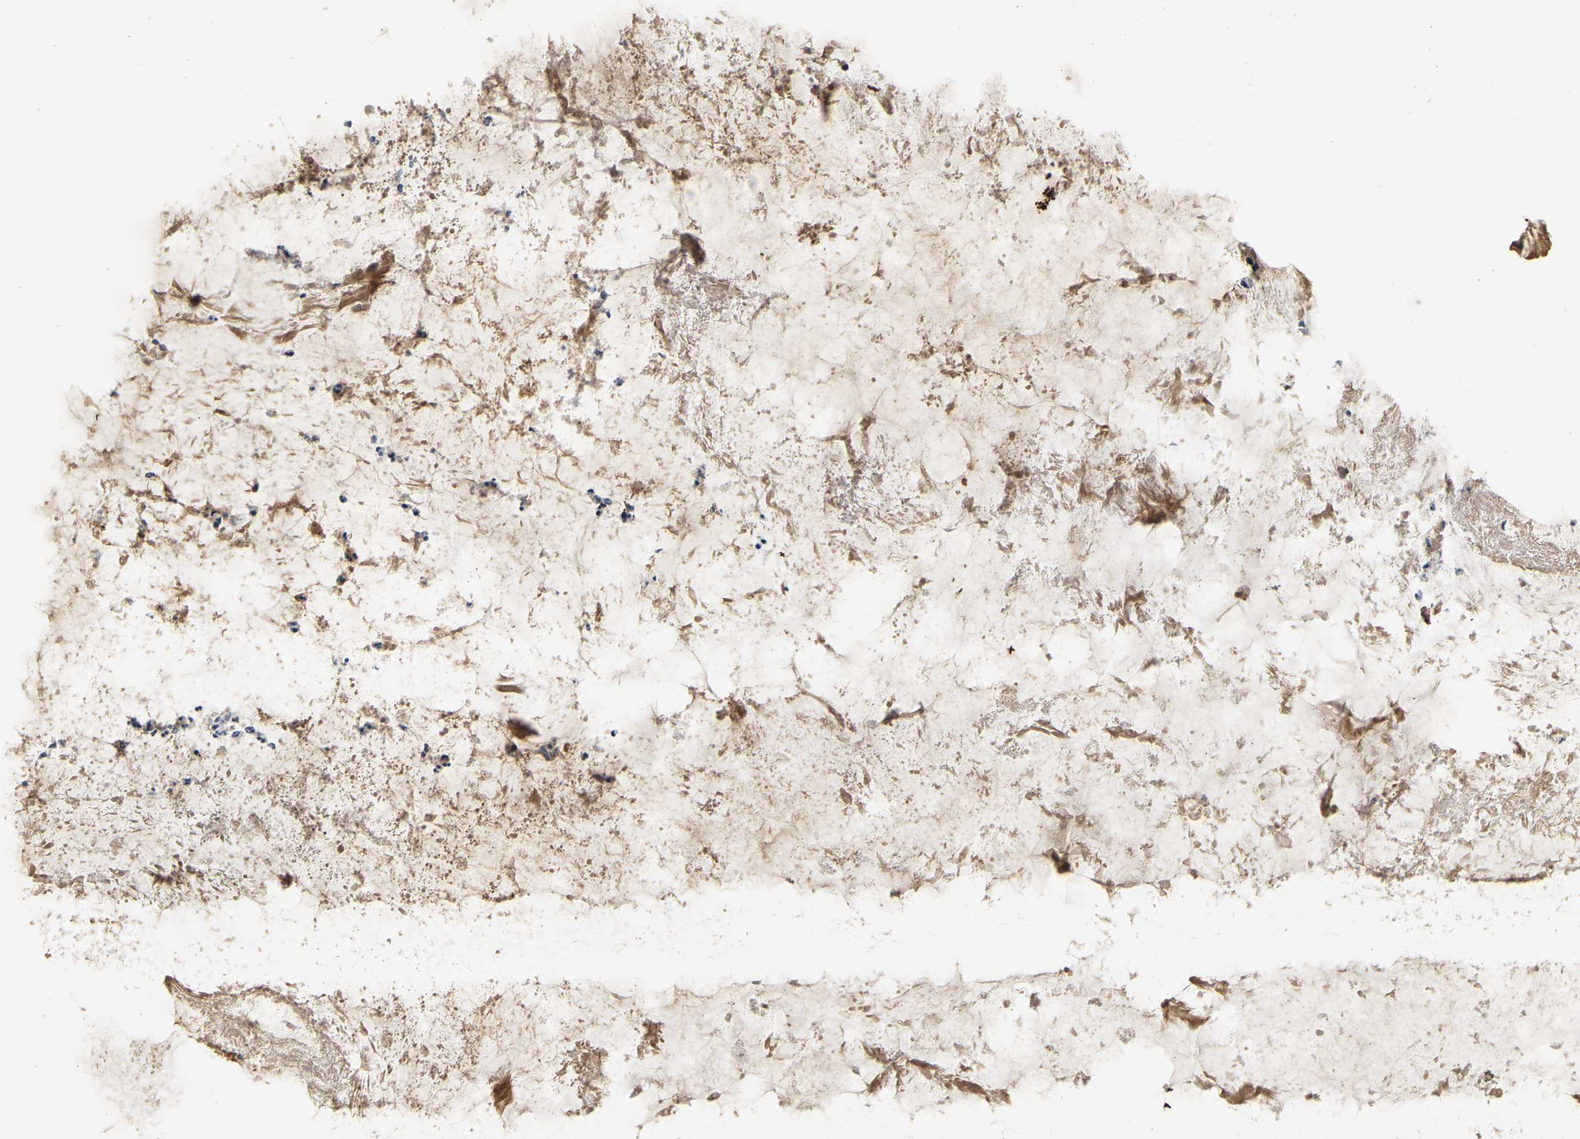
{"staining": {"intensity": "moderate", "quantity": ">75%", "location": "cytoplasmic/membranous"}, "tissue": "ovarian cancer", "cell_type": "Tumor cells", "image_type": "cancer", "snomed": [{"axis": "morphology", "description": "Cystadenocarcinoma, mucinous, NOS"}, {"axis": "topography", "description": "Ovary"}], "caption": "A histopathology image of ovarian mucinous cystadenocarcinoma stained for a protein reveals moderate cytoplasmic/membranous brown staining in tumor cells. The staining was performed using DAB (3,3'-diaminobenzidine) to visualize the protein expression in brown, while the nuclei were stained in blue with hematoxylin (Magnification: 20x).", "gene": "AKAP13", "patient": {"sex": "female", "age": 80}}